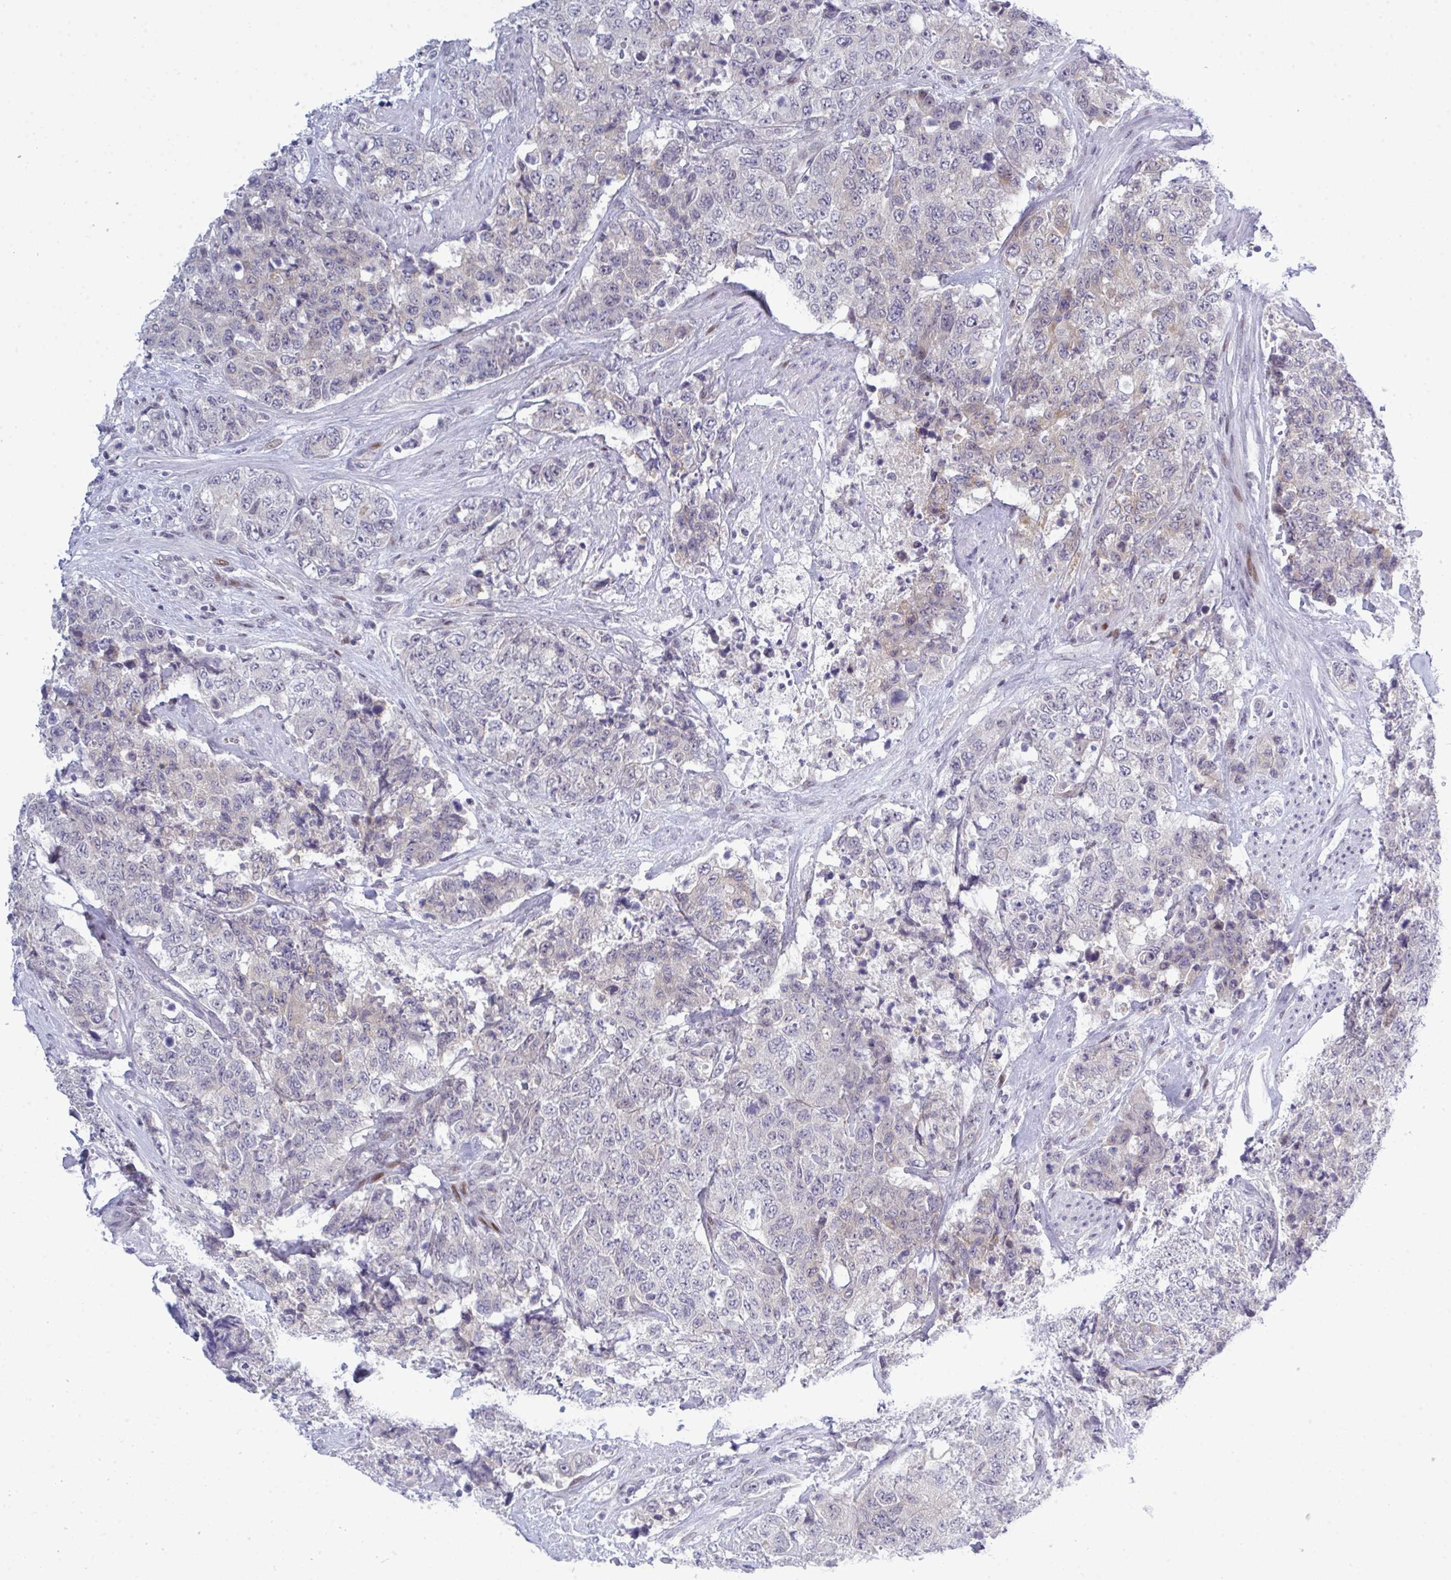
{"staining": {"intensity": "negative", "quantity": "none", "location": "none"}, "tissue": "urothelial cancer", "cell_type": "Tumor cells", "image_type": "cancer", "snomed": [{"axis": "morphology", "description": "Urothelial carcinoma, High grade"}, {"axis": "topography", "description": "Urinary bladder"}], "caption": "Immunohistochemistry (IHC) of urothelial carcinoma (high-grade) shows no staining in tumor cells.", "gene": "TAB1", "patient": {"sex": "female", "age": 78}}